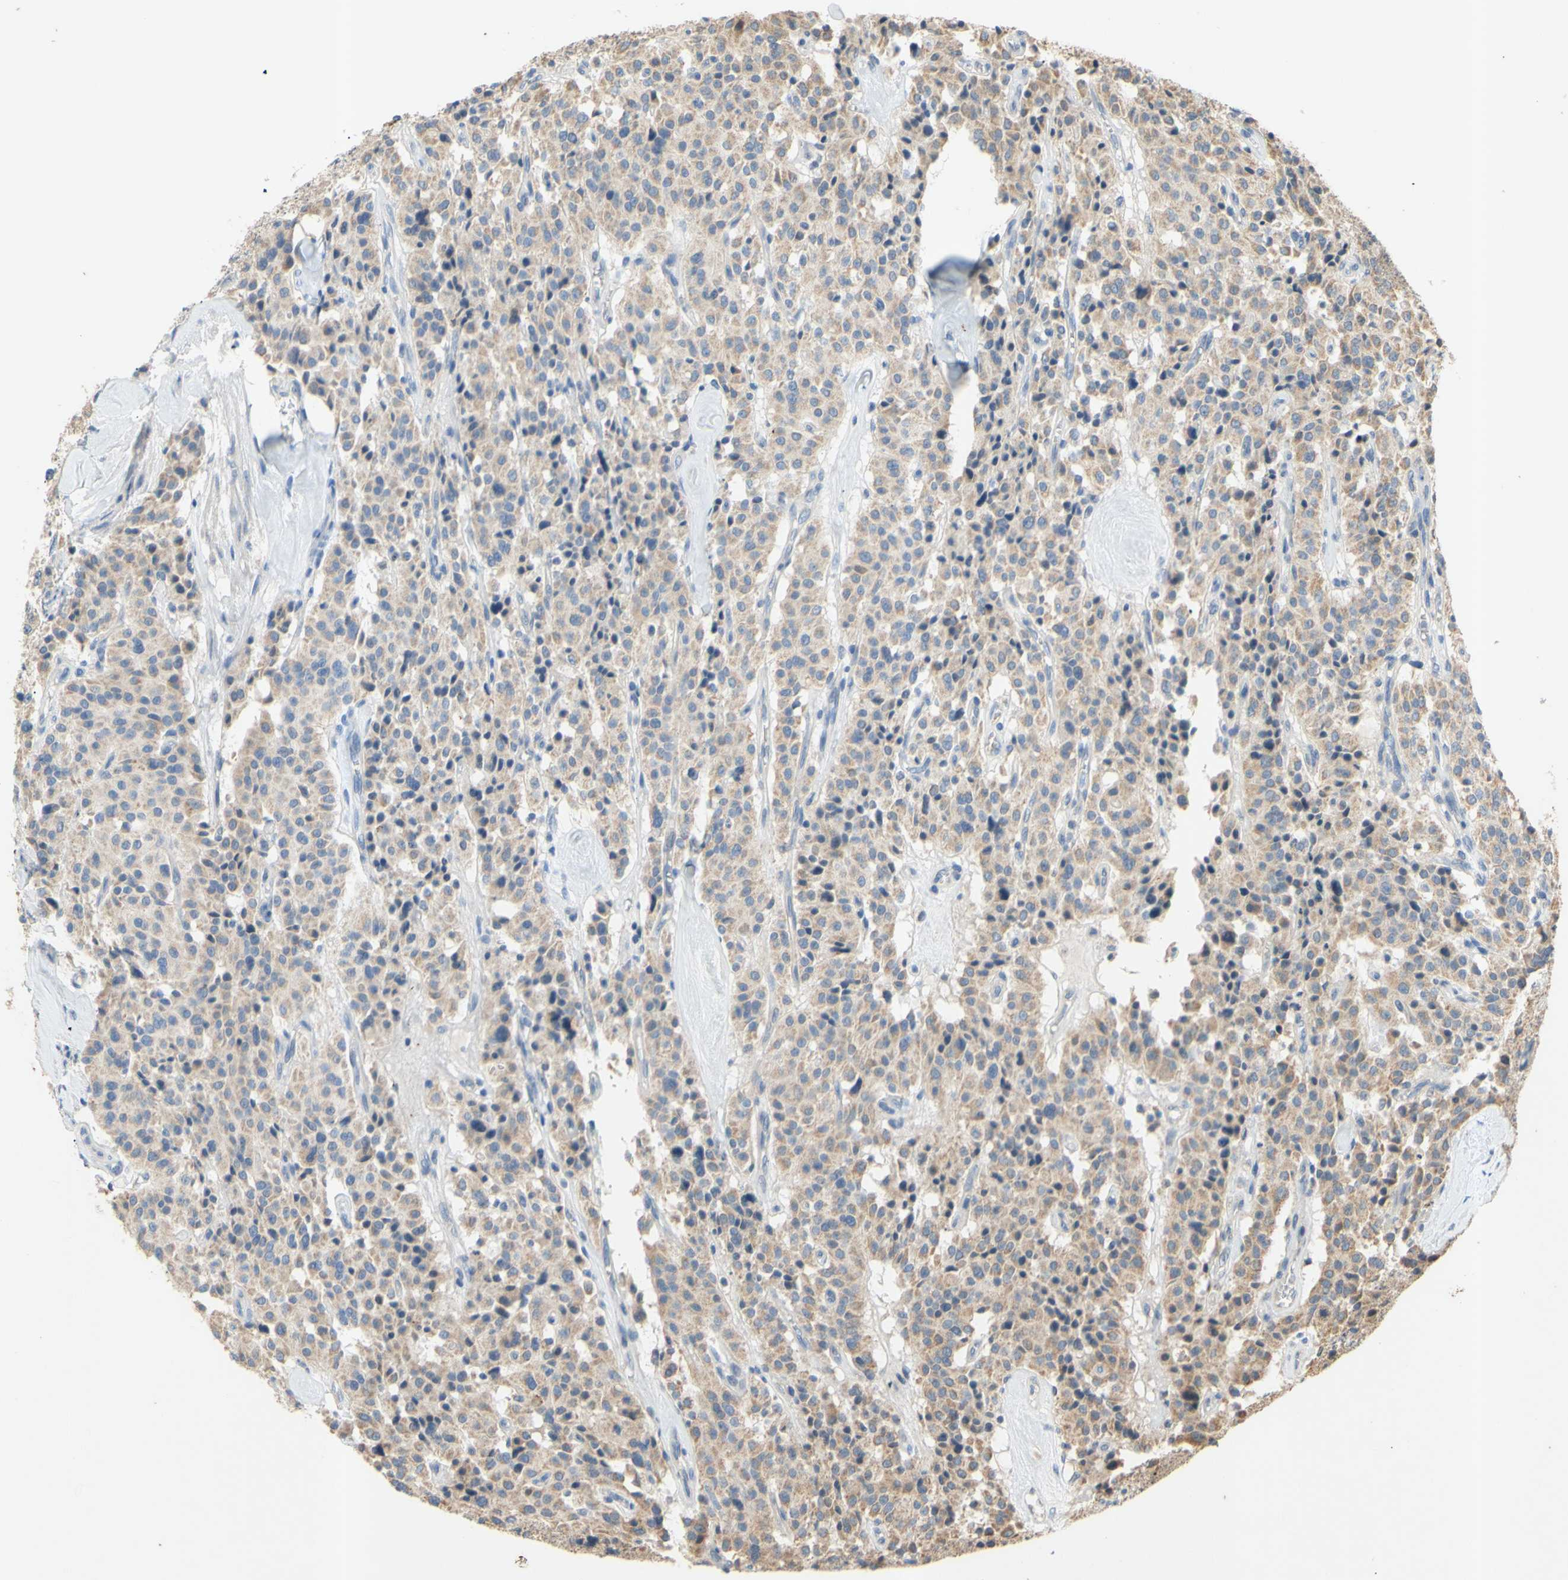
{"staining": {"intensity": "moderate", "quantity": ">75%", "location": "cytoplasmic/membranous"}, "tissue": "carcinoid", "cell_type": "Tumor cells", "image_type": "cancer", "snomed": [{"axis": "morphology", "description": "Carcinoid, malignant, NOS"}, {"axis": "topography", "description": "Lung"}], "caption": "A brown stain shows moderate cytoplasmic/membranous staining of a protein in carcinoid tumor cells.", "gene": "PTGIS", "patient": {"sex": "male", "age": 30}}